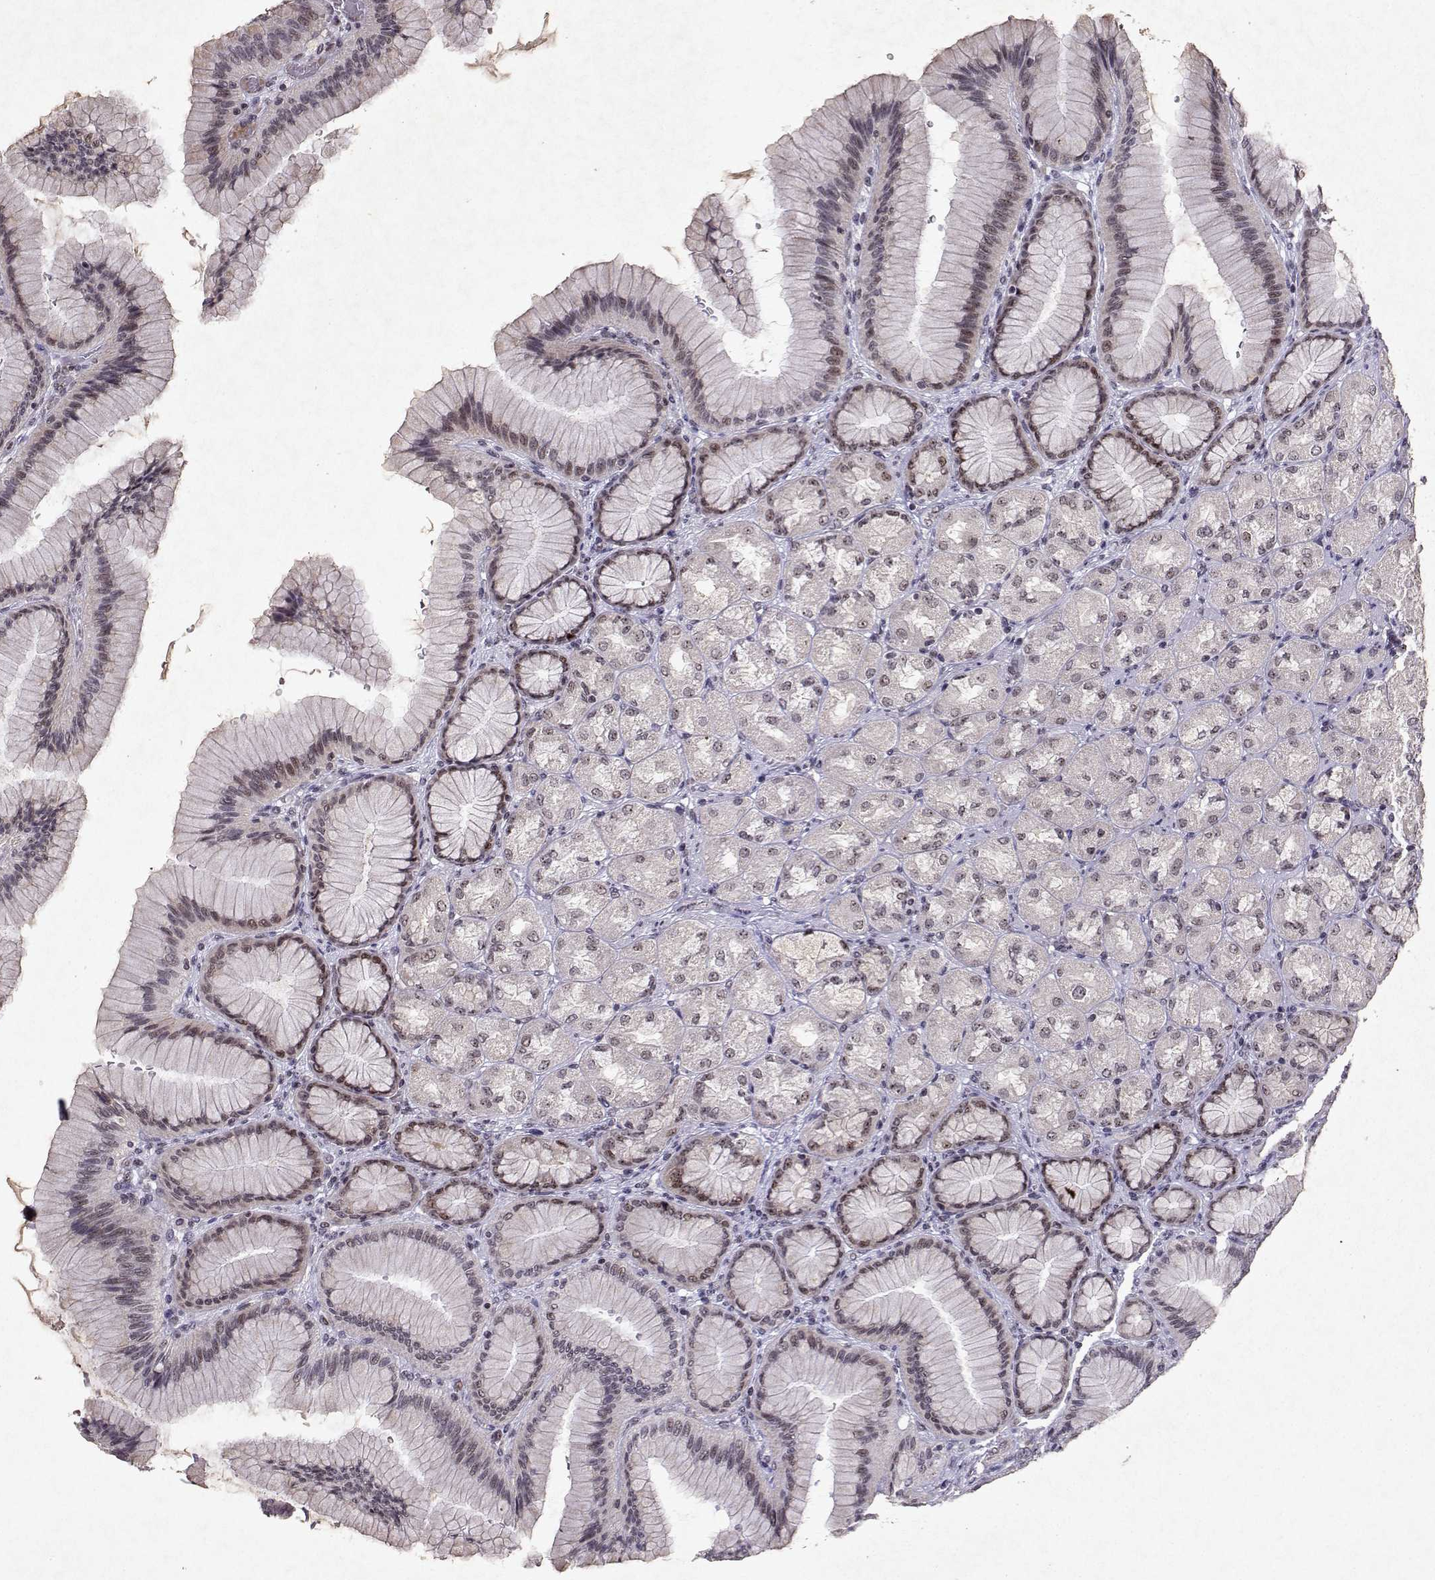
{"staining": {"intensity": "moderate", "quantity": "<25%", "location": "nuclear"}, "tissue": "stomach", "cell_type": "Glandular cells", "image_type": "normal", "snomed": [{"axis": "morphology", "description": "Normal tissue, NOS"}, {"axis": "morphology", "description": "Adenocarcinoma, NOS"}, {"axis": "morphology", "description": "Adenocarcinoma, High grade"}, {"axis": "topography", "description": "Stomach, upper"}, {"axis": "topography", "description": "Stomach"}], "caption": "IHC micrograph of benign stomach: human stomach stained using immunohistochemistry reveals low levels of moderate protein expression localized specifically in the nuclear of glandular cells, appearing as a nuclear brown color.", "gene": "DDX56", "patient": {"sex": "female", "age": 65}}